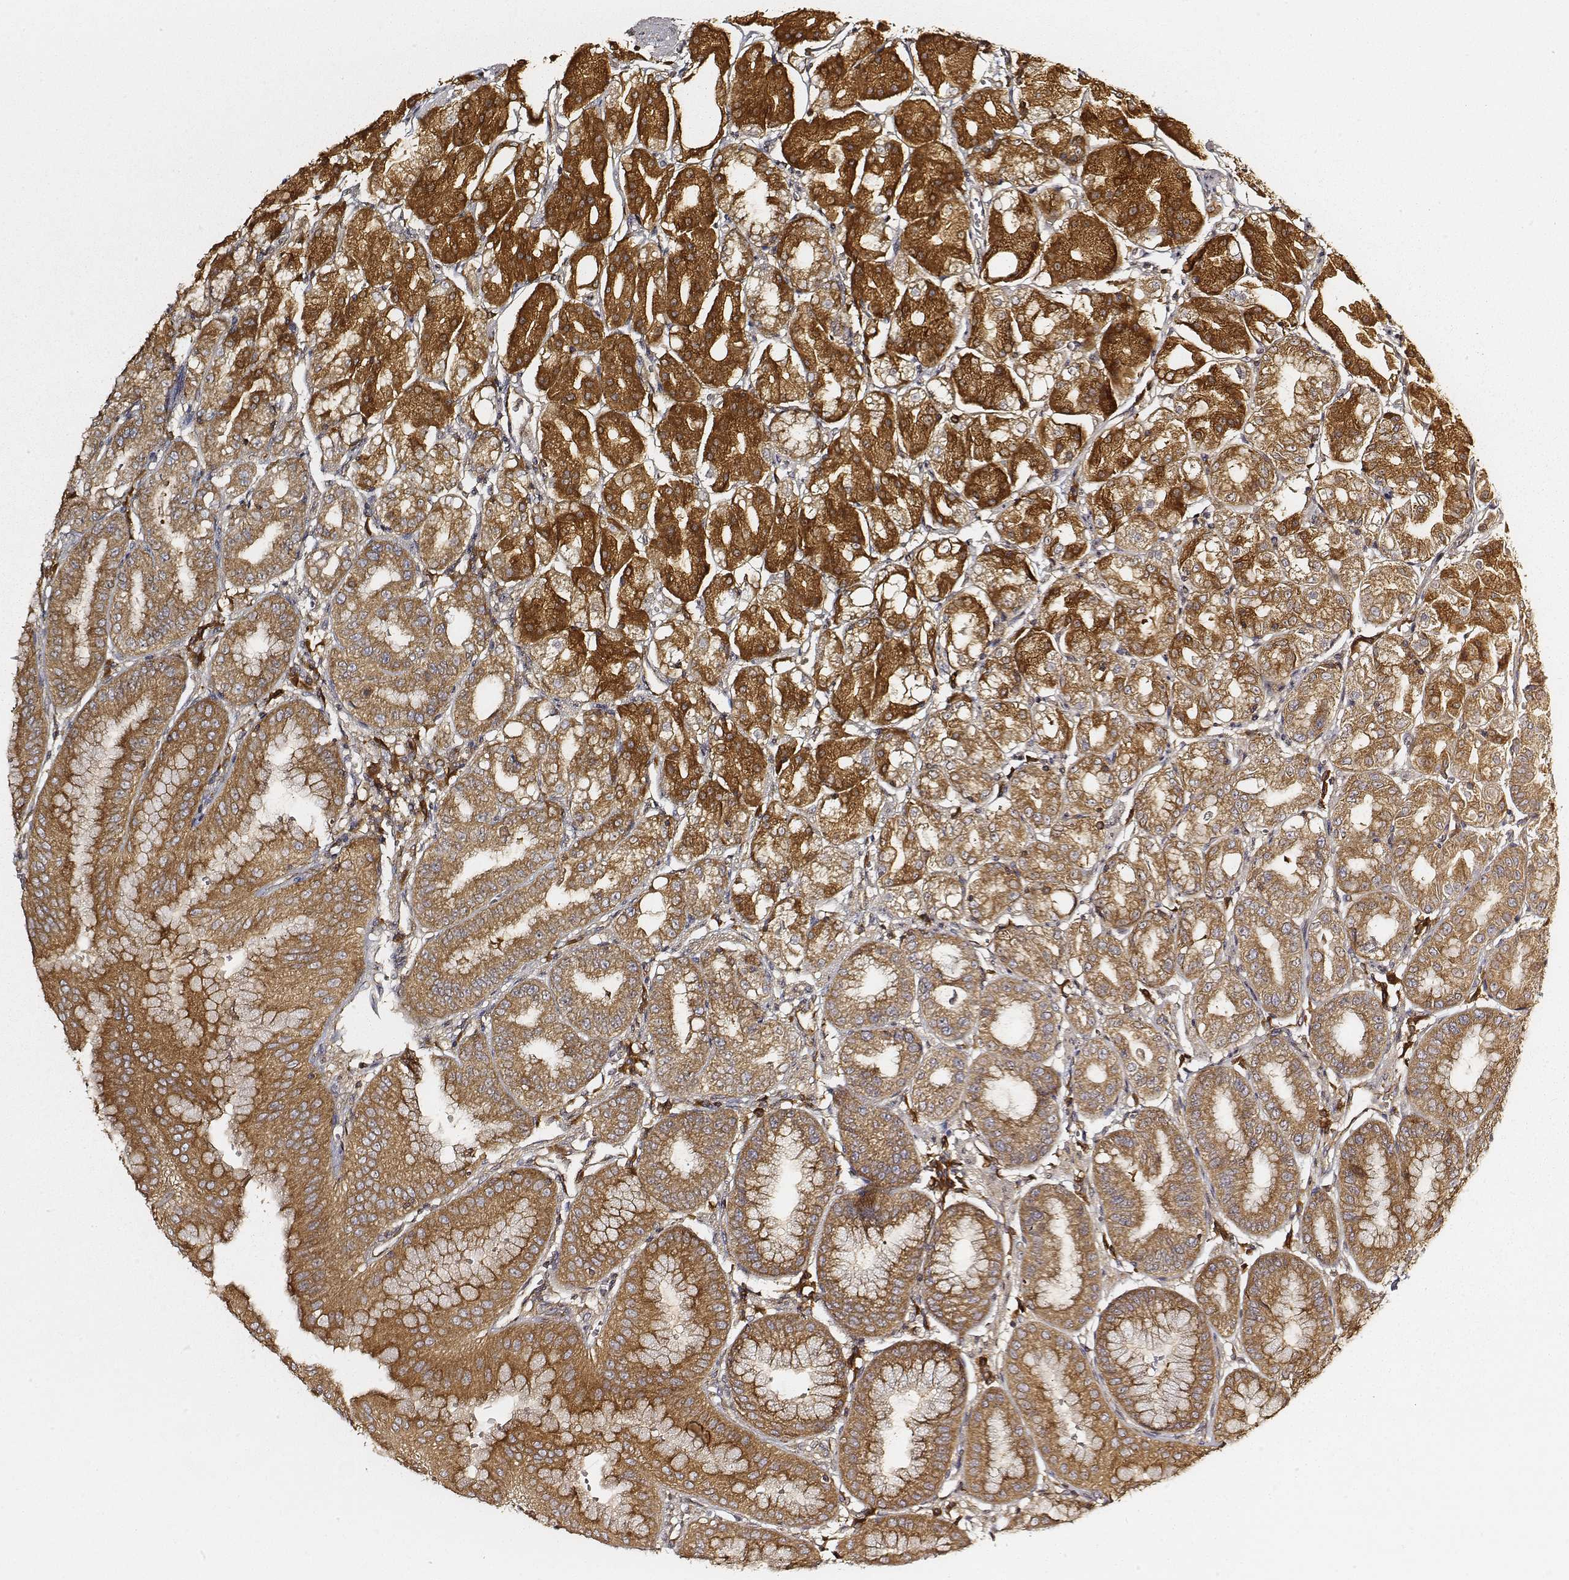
{"staining": {"intensity": "strong", "quantity": ">75%", "location": "cytoplasmic/membranous"}, "tissue": "stomach", "cell_type": "Glandular cells", "image_type": "normal", "snomed": [{"axis": "morphology", "description": "Normal tissue, NOS"}, {"axis": "topography", "description": "Stomach, lower"}], "caption": "This histopathology image displays benign stomach stained with immunohistochemistry to label a protein in brown. The cytoplasmic/membranous of glandular cells show strong positivity for the protein. Nuclei are counter-stained blue.", "gene": "CARS1", "patient": {"sex": "male", "age": 71}}